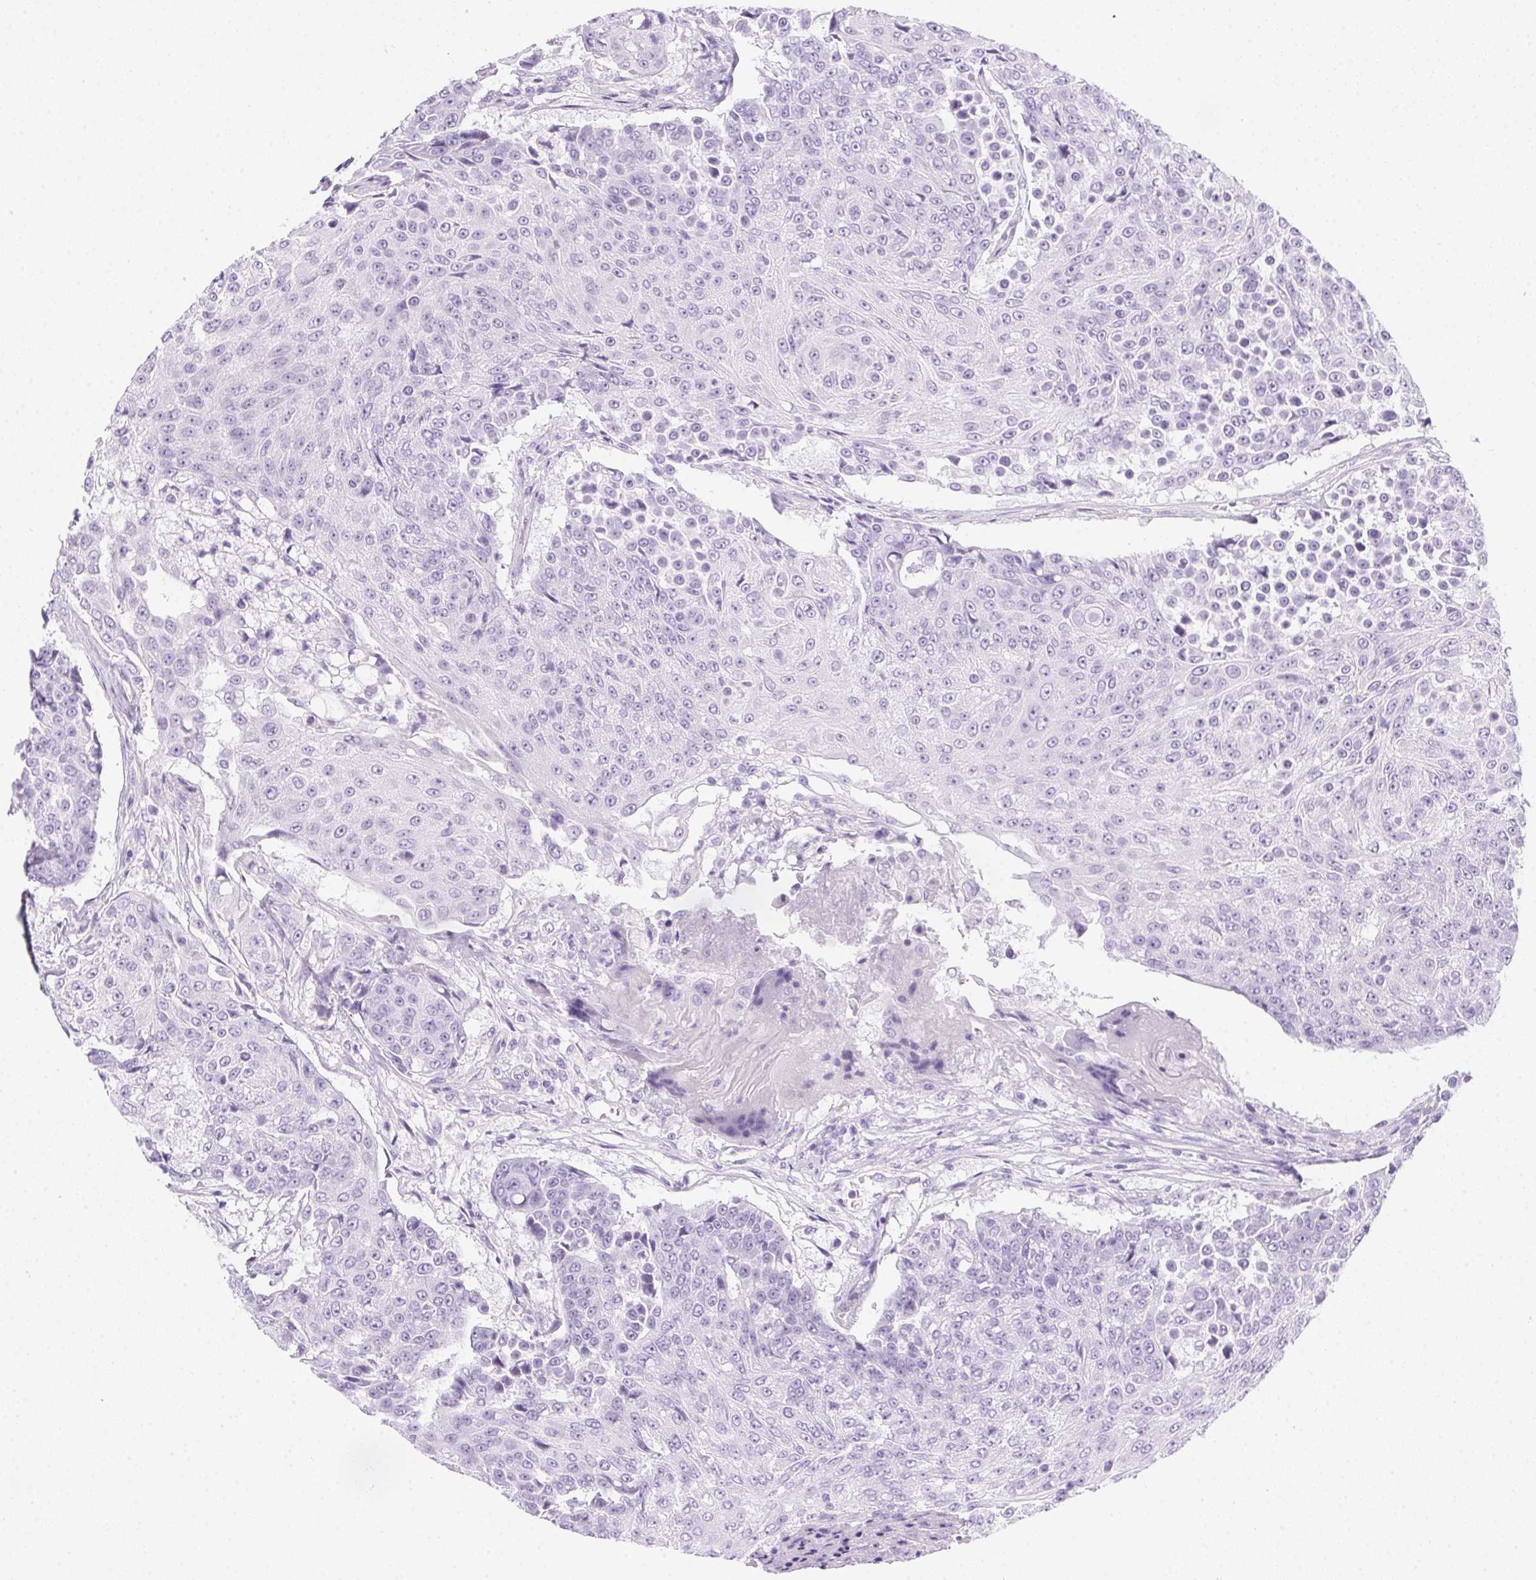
{"staining": {"intensity": "negative", "quantity": "none", "location": "none"}, "tissue": "urothelial cancer", "cell_type": "Tumor cells", "image_type": "cancer", "snomed": [{"axis": "morphology", "description": "Urothelial carcinoma, High grade"}, {"axis": "topography", "description": "Urinary bladder"}], "caption": "Immunohistochemistry photomicrograph of neoplastic tissue: human urothelial cancer stained with DAB (3,3'-diaminobenzidine) reveals no significant protein expression in tumor cells. (DAB (3,3'-diaminobenzidine) IHC, high magnification).", "gene": "SPACA5B", "patient": {"sex": "female", "age": 63}}